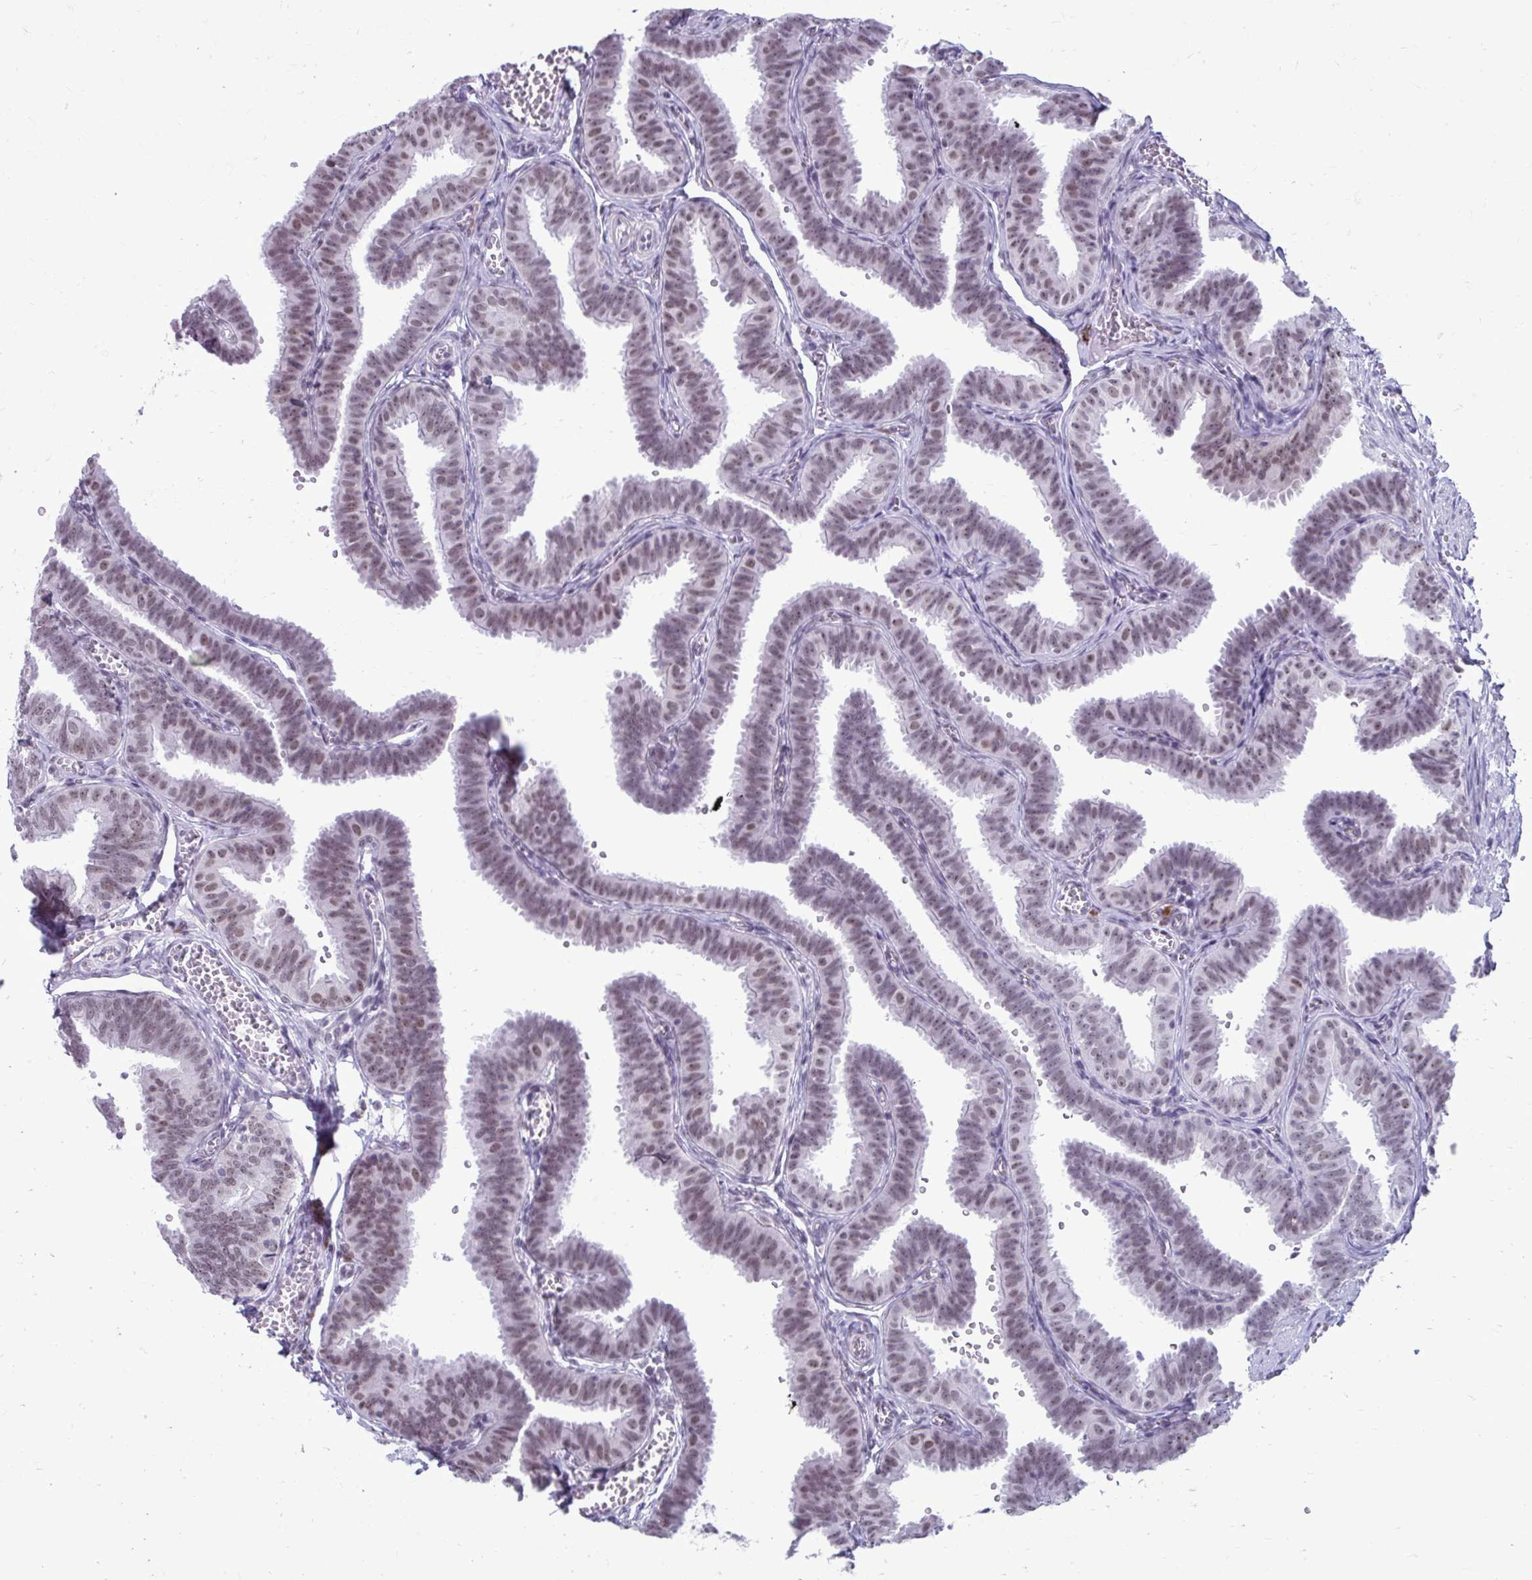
{"staining": {"intensity": "weak", "quantity": ">75%", "location": "nuclear"}, "tissue": "fallopian tube", "cell_type": "Glandular cells", "image_type": "normal", "snomed": [{"axis": "morphology", "description": "Normal tissue, NOS"}, {"axis": "topography", "description": "Fallopian tube"}], "caption": "IHC image of benign fallopian tube stained for a protein (brown), which reveals low levels of weak nuclear positivity in approximately >75% of glandular cells.", "gene": "PROSER1", "patient": {"sex": "female", "age": 25}}